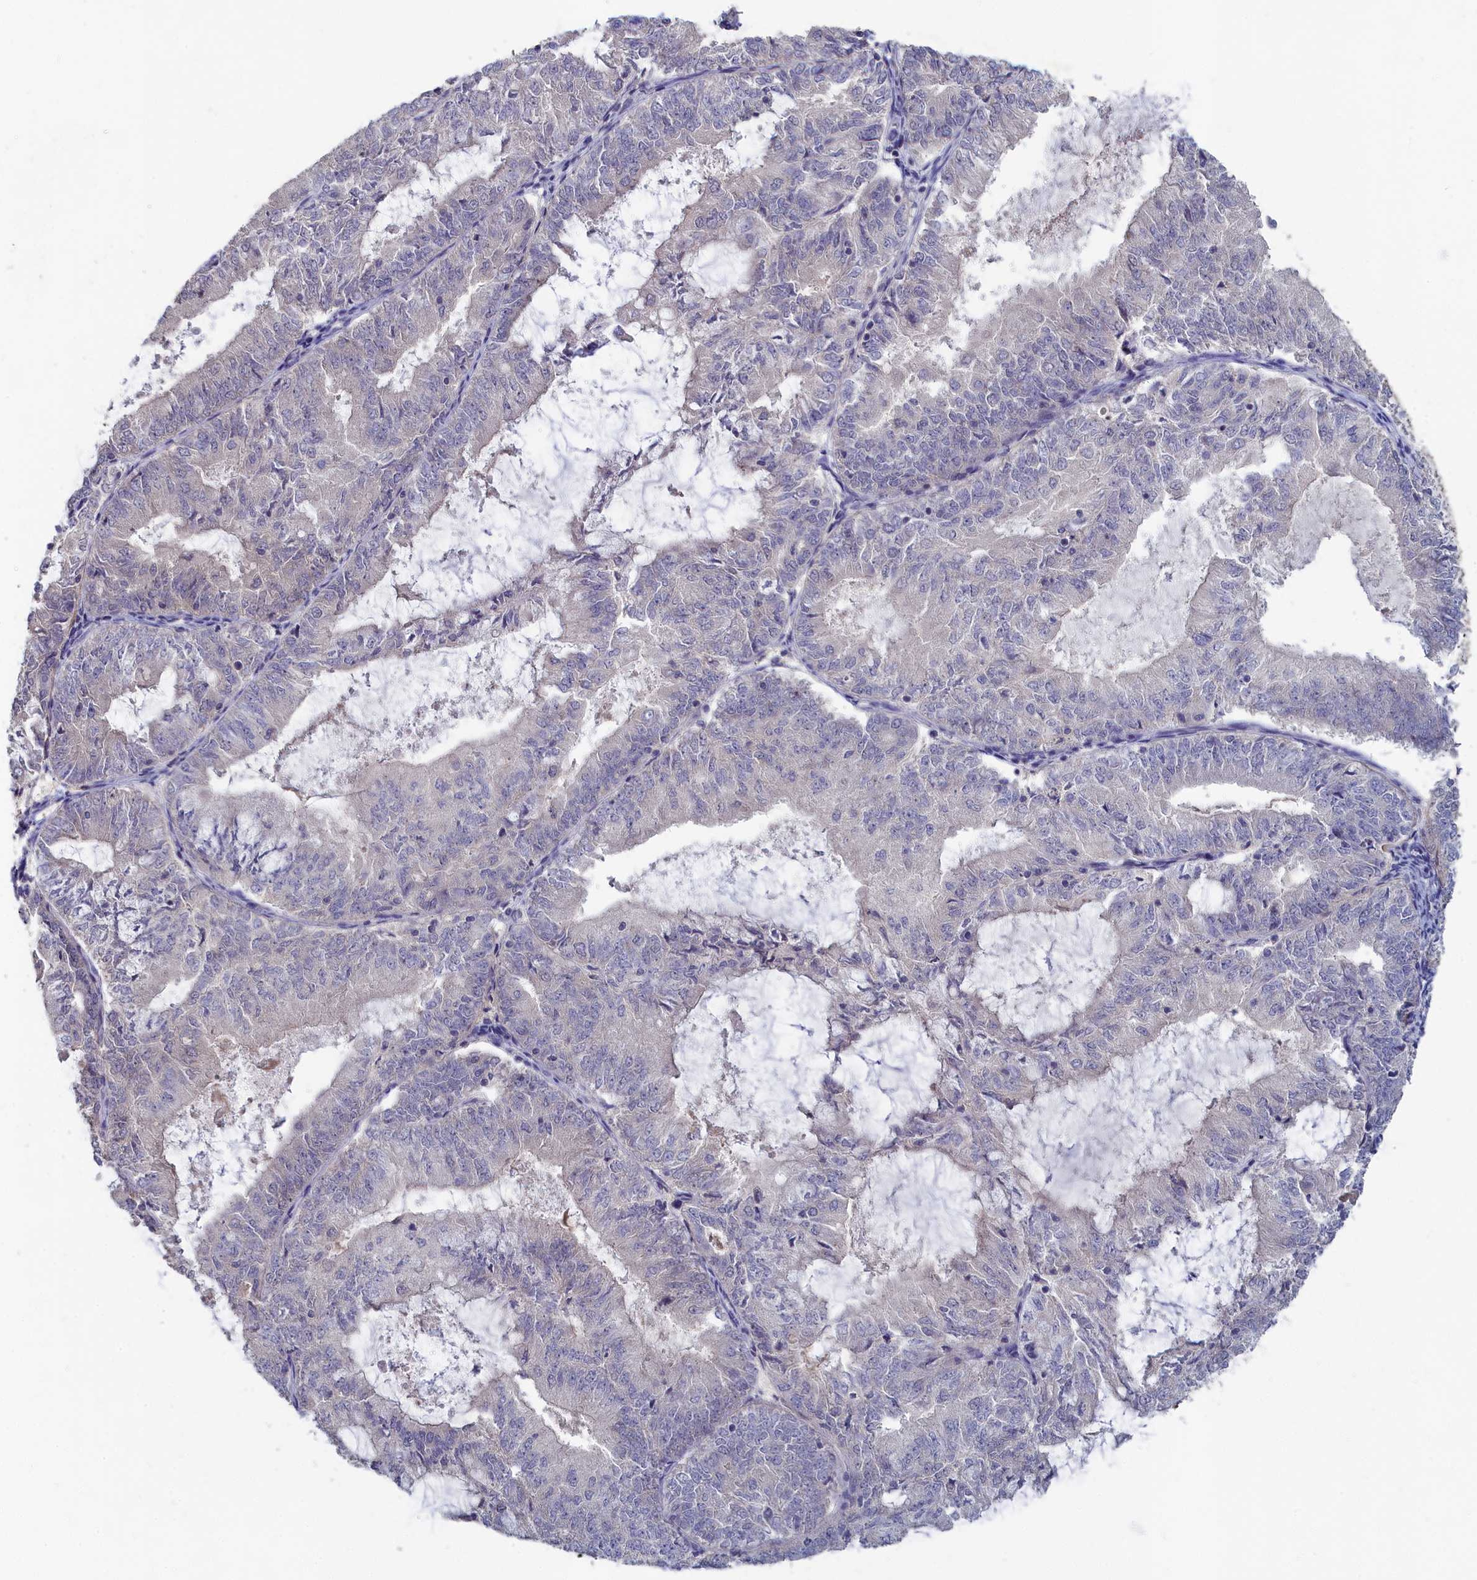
{"staining": {"intensity": "weak", "quantity": "<25%", "location": "cytoplasmic/membranous"}, "tissue": "endometrial cancer", "cell_type": "Tumor cells", "image_type": "cancer", "snomed": [{"axis": "morphology", "description": "Adenocarcinoma, NOS"}, {"axis": "topography", "description": "Endometrium"}], "caption": "This is a photomicrograph of immunohistochemistry staining of endometrial adenocarcinoma, which shows no positivity in tumor cells.", "gene": "CELF5", "patient": {"sex": "female", "age": 57}}